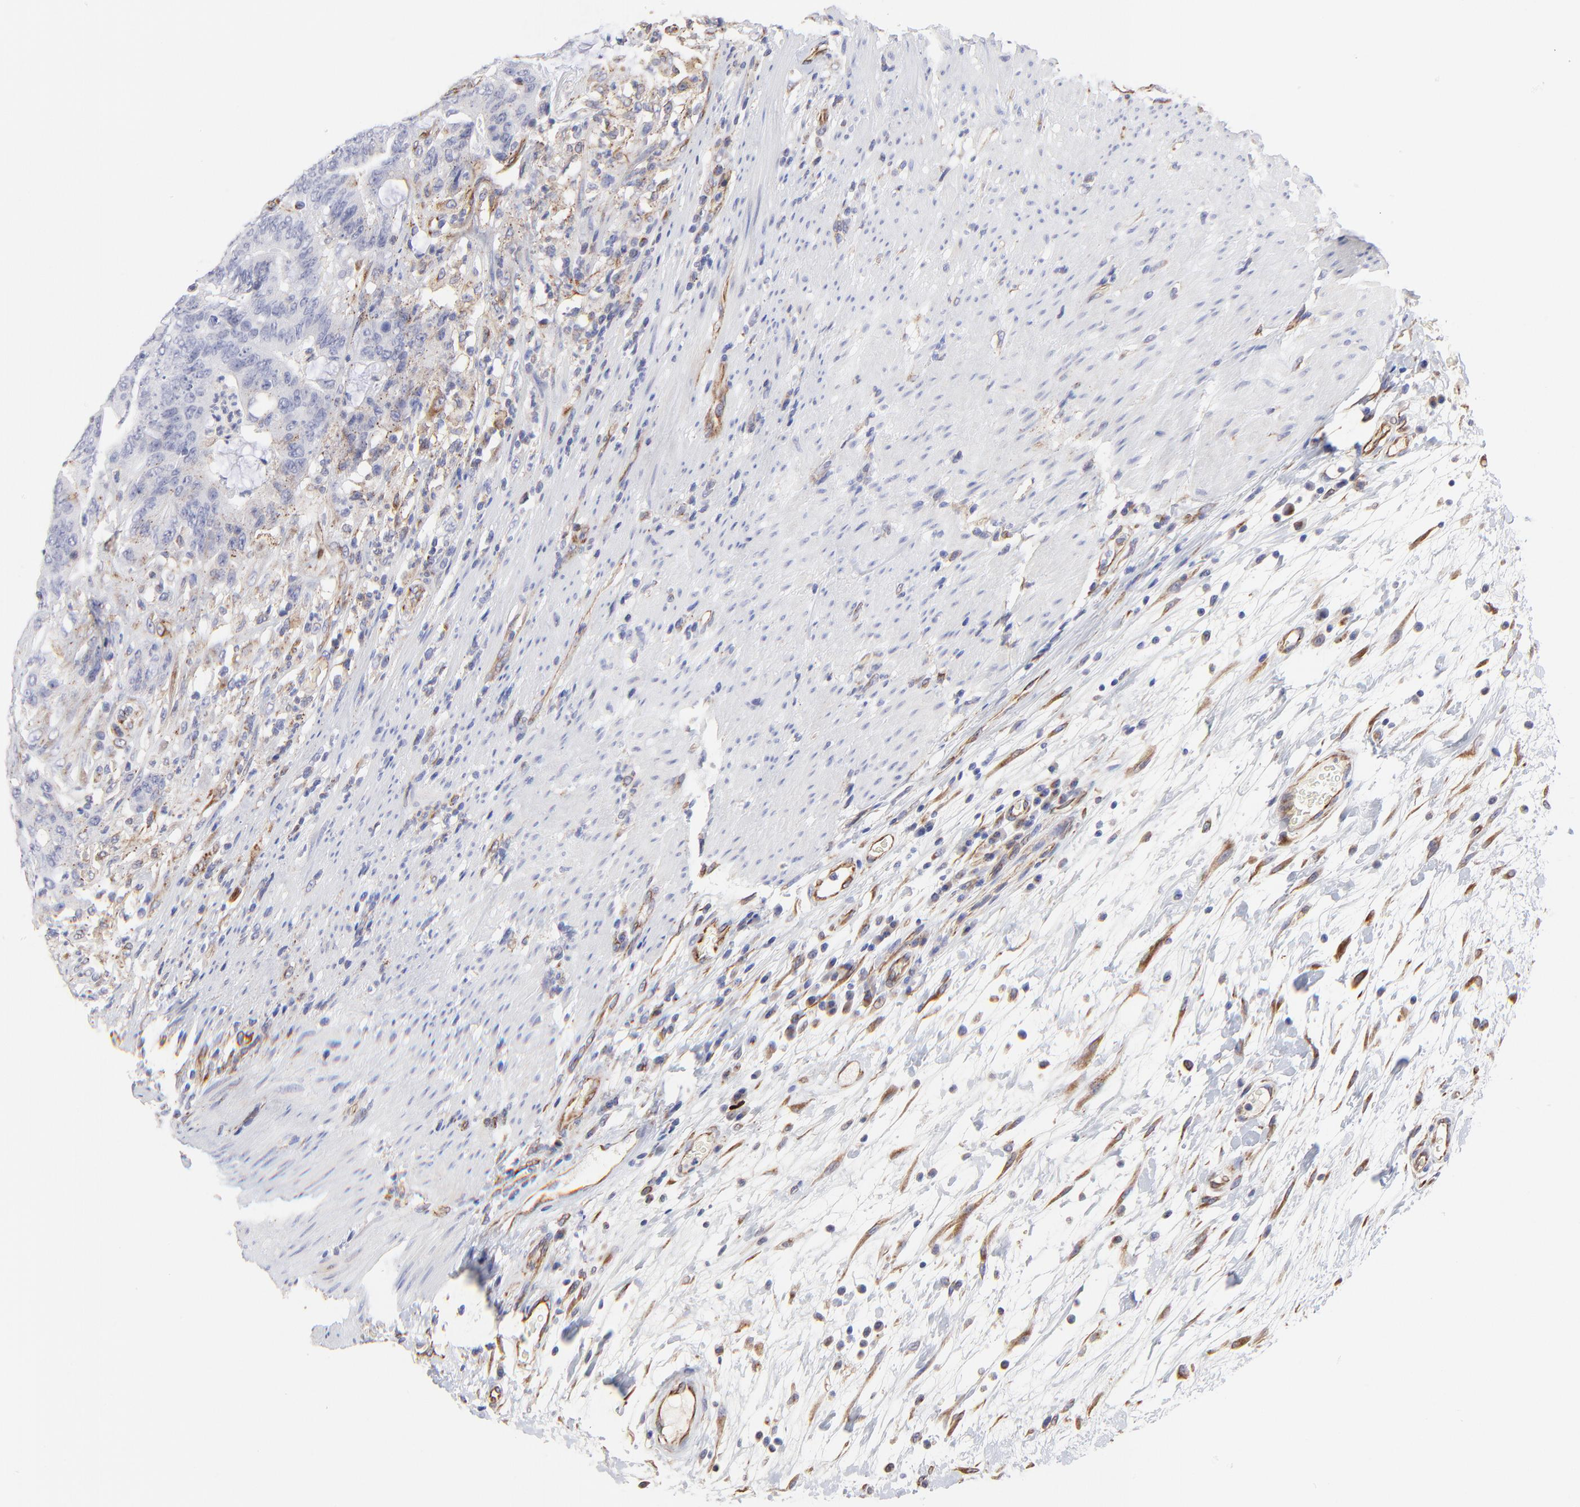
{"staining": {"intensity": "moderate", "quantity": ">75%", "location": "cytoplasmic/membranous"}, "tissue": "colorectal cancer", "cell_type": "Tumor cells", "image_type": "cancer", "snomed": [{"axis": "morphology", "description": "Adenocarcinoma, NOS"}, {"axis": "topography", "description": "Colon"}], "caption": "High-magnification brightfield microscopy of colorectal cancer (adenocarcinoma) stained with DAB (brown) and counterstained with hematoxylin (blue). tumor cells exhibit moderate cytoplasmic/membranous expression is seen in about>75% of cells. (DAB IHC, brown staining for protein, blue staining for nuclei).", "gene": "COX8C", "patient": {"sex": "male", "age": 54}}